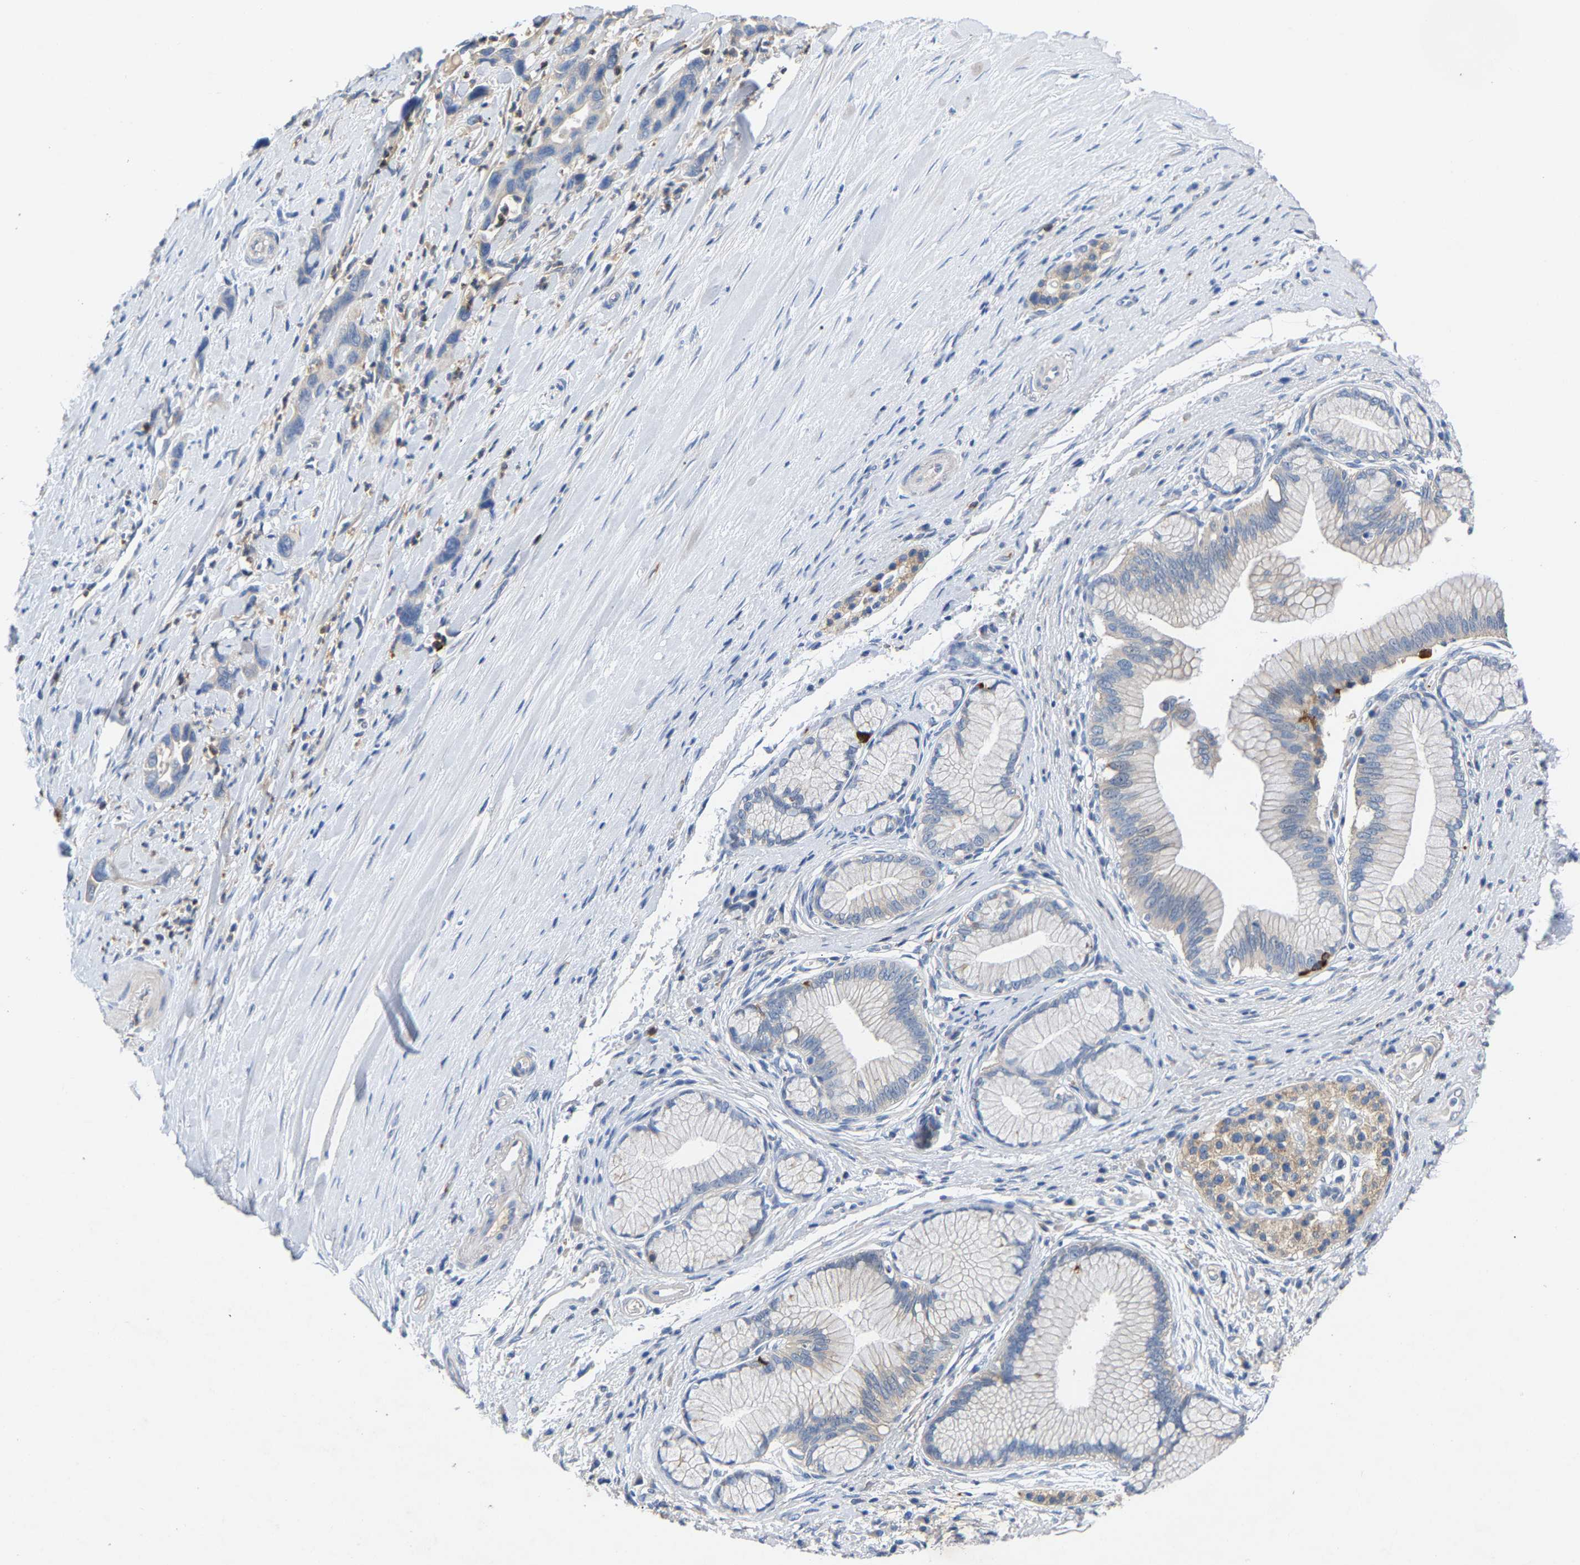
{"staining": {"intensity": "negative", "quantity": "none", "location": "none"}, "tissue": "pancreatic cancer", "cell_type": "Tumor cells", "image_type": "cancer", "snomed": [{"axis": "morphology", "description": "Adenocarcinoma, NOS"}, {"axis": "topography", "description": "Pancreas"}], "caption": "Tumor cells are negative for protein expression in human pancreatic adenocarcinoma.", "gene": "CCDC171", "patient": {"sex": "female", "age": 70}}